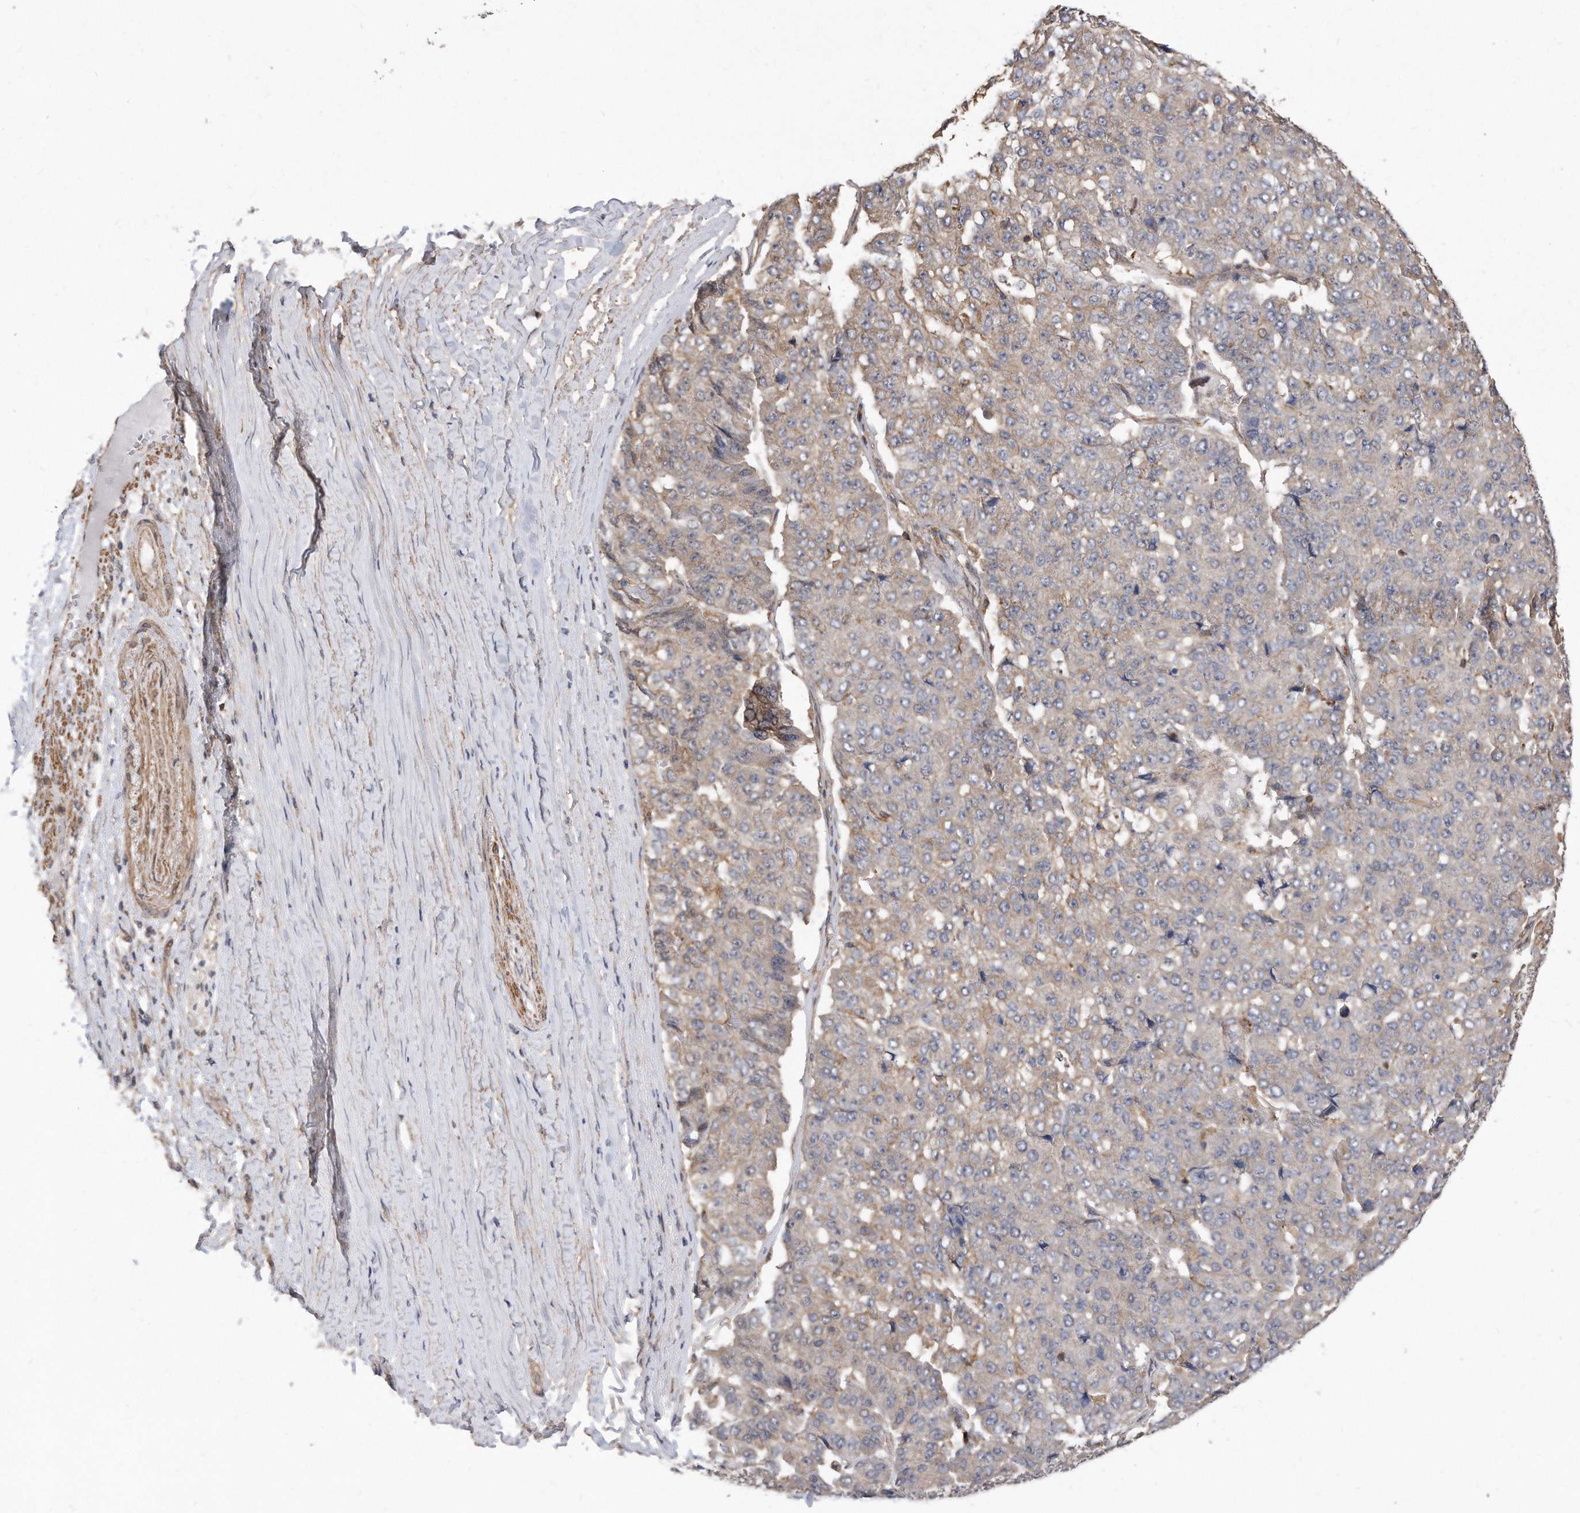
{"staining": {"intensity": "weak", "quantity": "<25%", "location": "cytoplasmic/membranous"}, "tissue": "pancreatic cancer", "cell_type": "Tumor cells", "image_type": "cancer", "snomed": [{"axis": "morphology", "description": "Adenocarcinoma, NOS"}, {"axis": "topography", "description": "Pancreas"}], "caption": "High magnification brightfield microscopy of pancreatic adenocarcinoma stained with DAB (3,3'-diaminobenzidine) (brown) and counterstained with hematoxylin (blue): tumor cells show no significant expression.", "gene": "TCP1", "patient": {"sex": "male", "age": 50}}